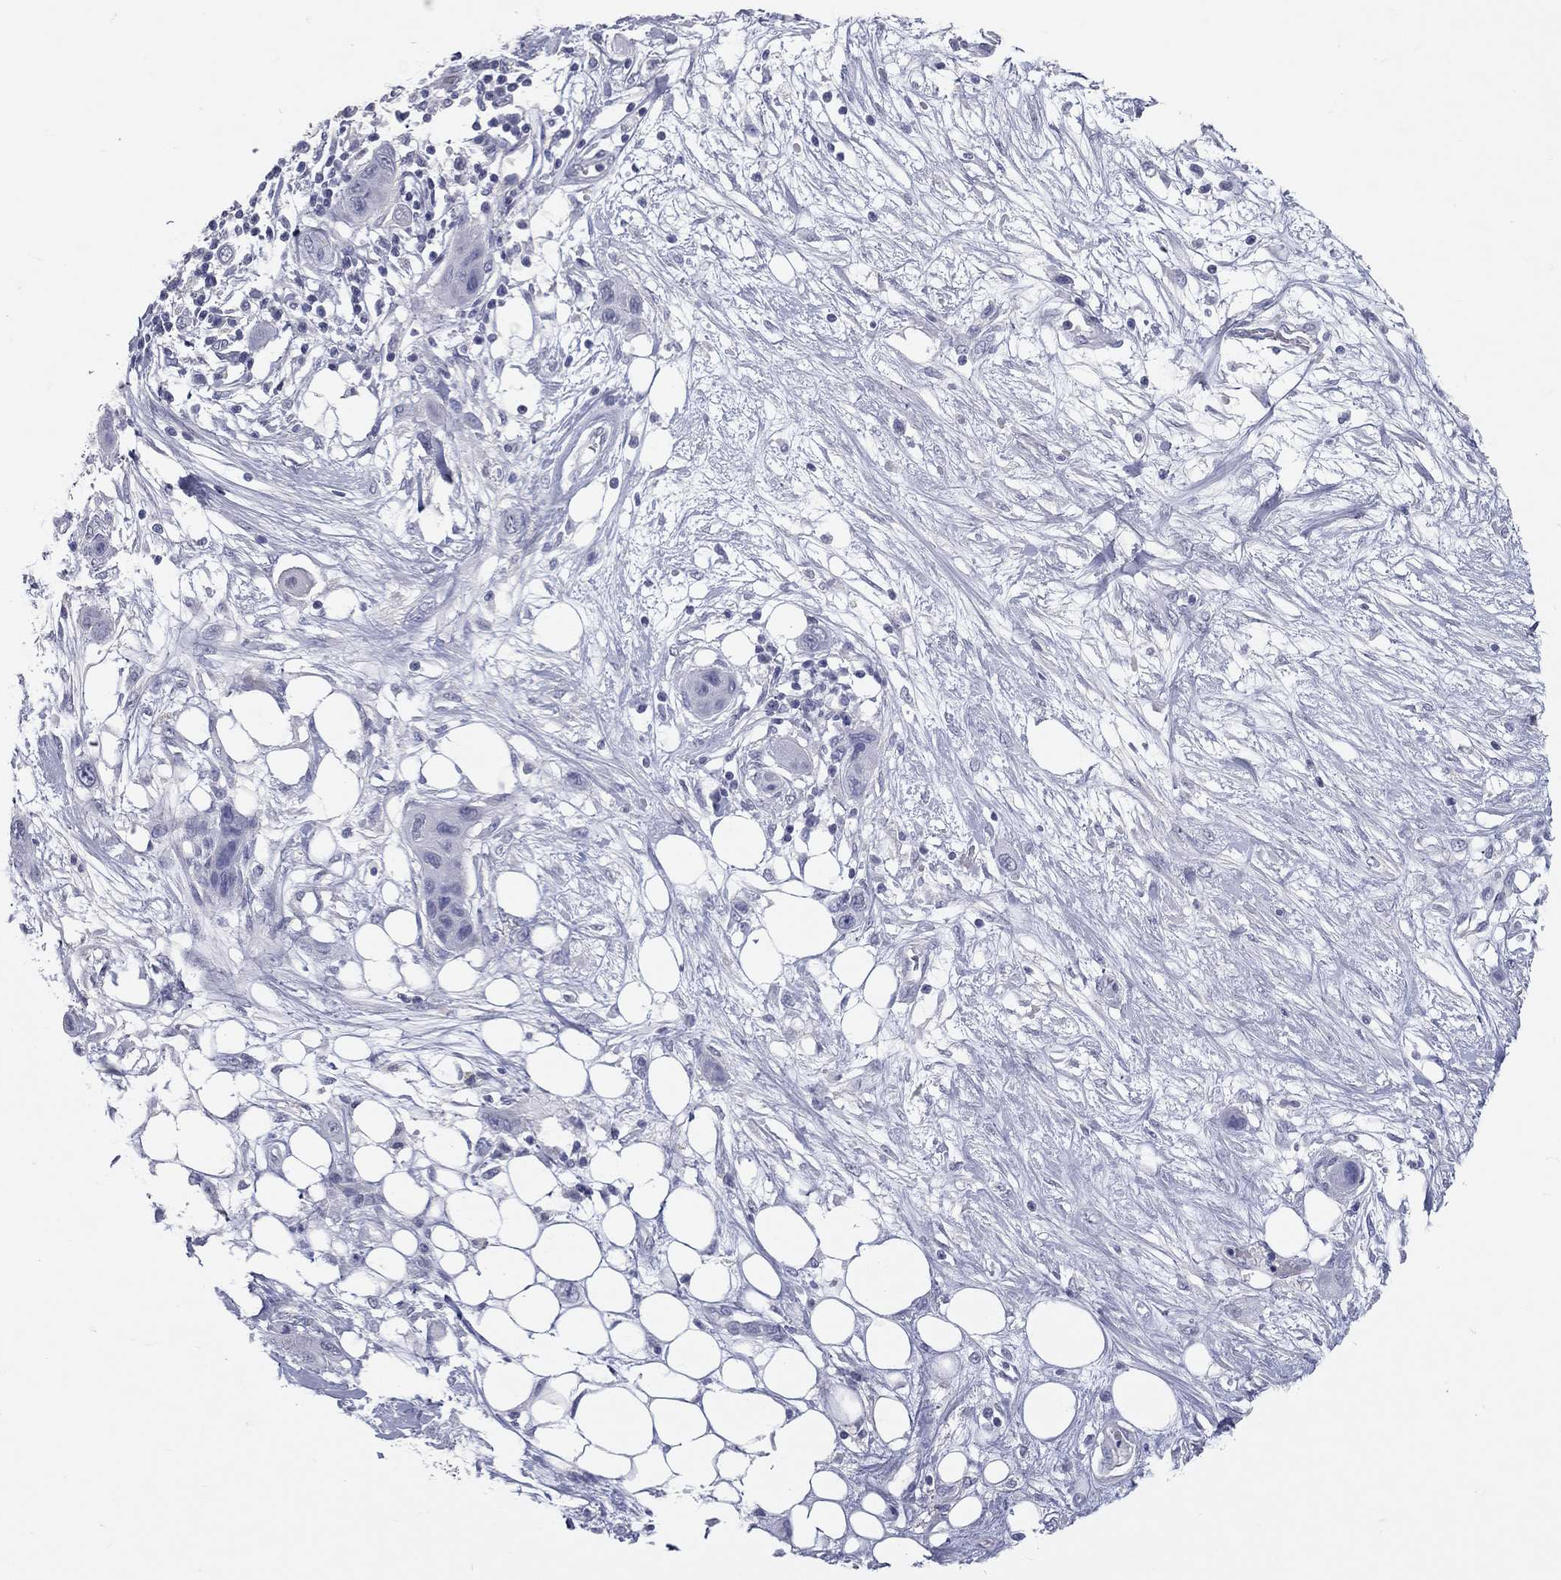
{"staining": {"intensity": "negative", "quantity": "none", "location": "none"}, "tissue": "skin cancer", "cell_type": "Tumor cells", "image_type": "cancer", "snomed": [{"axis": "morphology", "description": "Squamous cell carcinoma, NOS"}, {"axis": "topography", "description": "Skin"}], "caption": "Squamous cell carcinoma (skin) was stained to show a protein in brown. There is no significant positivity in tumor cells.", "gene": "TFPI2", "patient": {"sex": "male", "age": 79}}